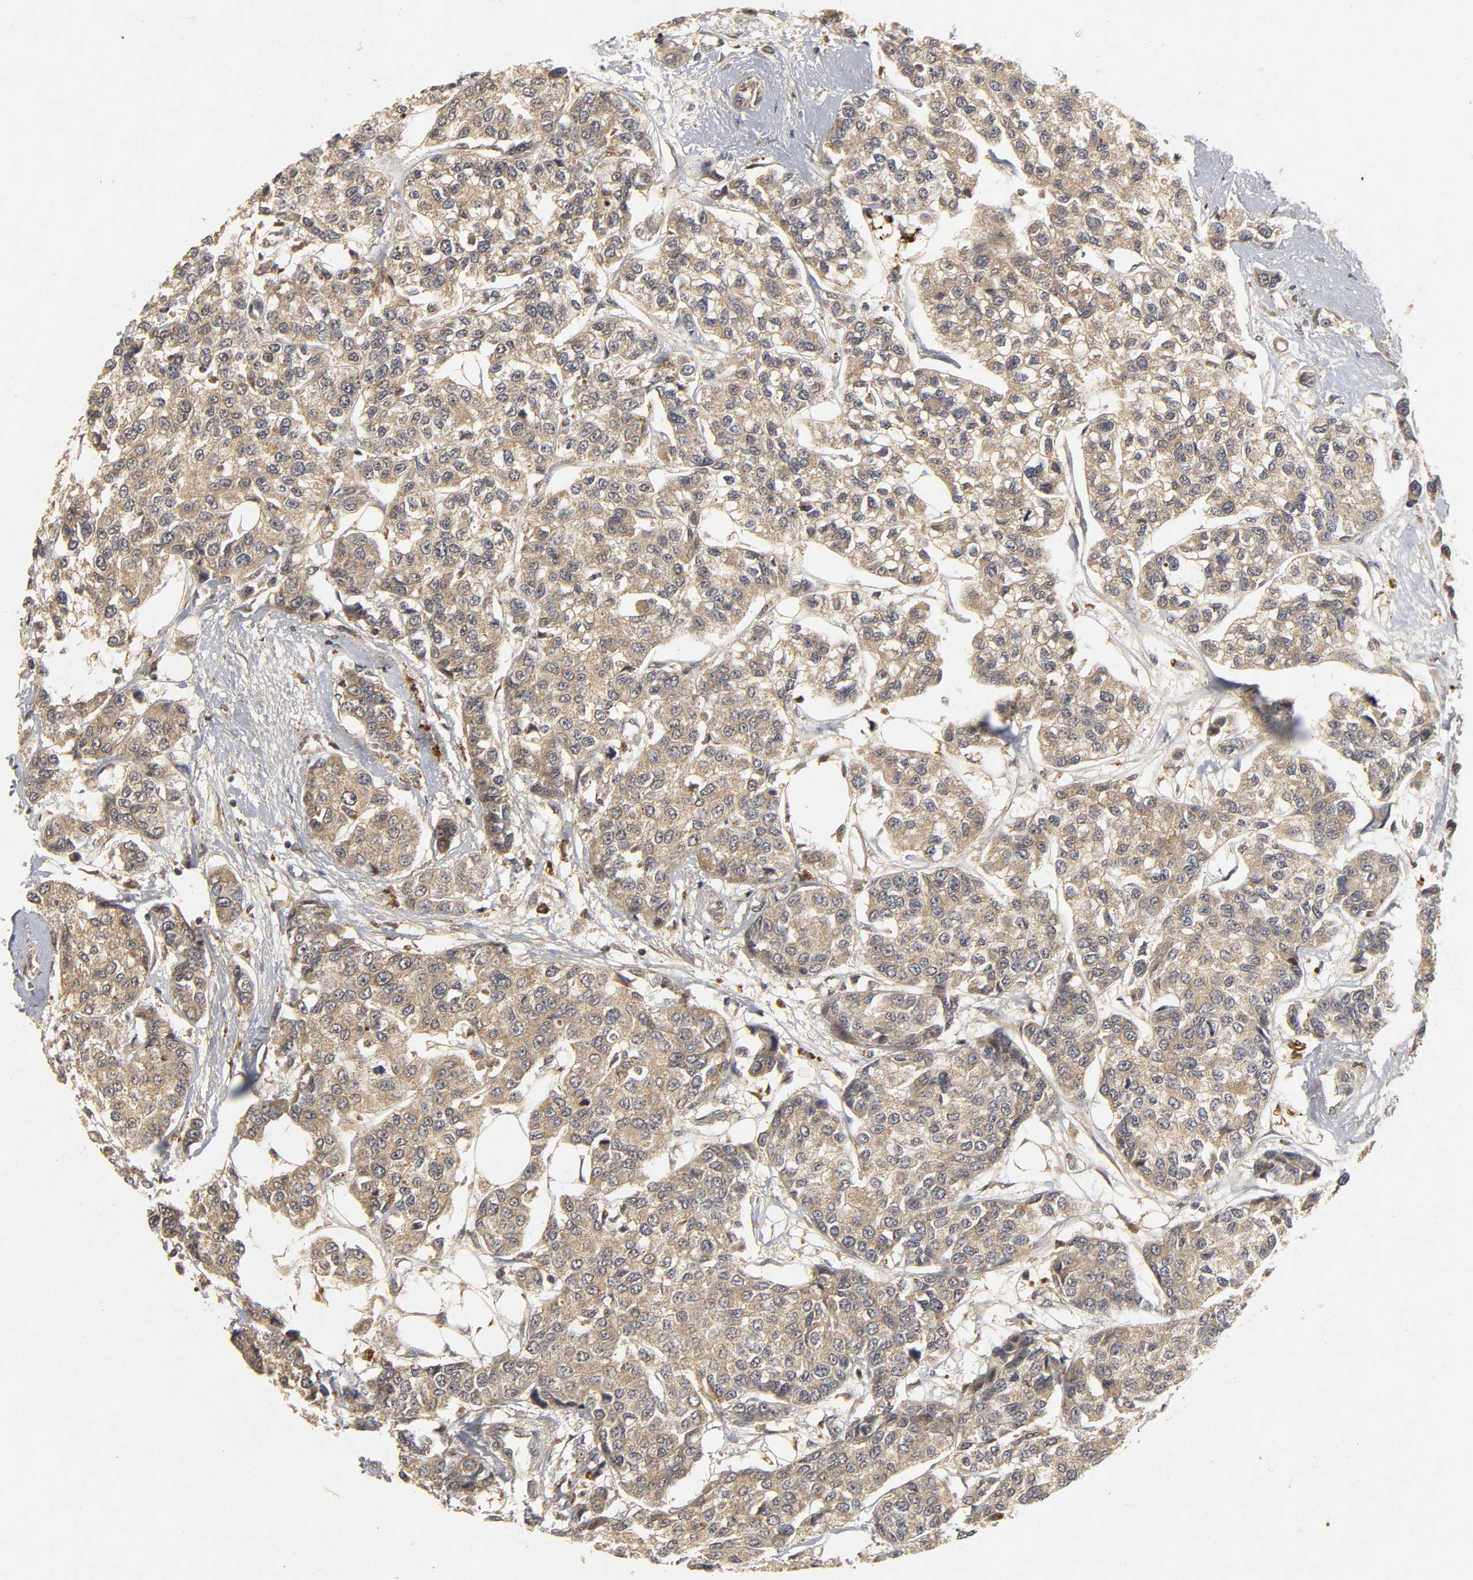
{"staining": {"intensity": "weak", "quantity": ">75%", "location": "cytoplasmic/membranous"}, "tissue": "breast cancer", "cell_type": "Tumor cells", "image_type": "cancer", "snomed": [{"axis": "morphology", "description": "Duct carcinoma"}, {"axis": "topography", "description": "Breast"}], "caption": "A high-resolution photomicrograph shows immunohistochemistry (IHC) staining of intraductal carcinoma (breast), which shows weak cytoplasmic/membranous staining in about >75% of tumor cells. The staining is performed using DAB (3,3'-diaminobenzidine) brown chromogen to label protein expression. The nuclei are counter-stained blue using hematoxylin.", "gene": "TRAF6", "patient": {"sex": "female", "age": 51}}